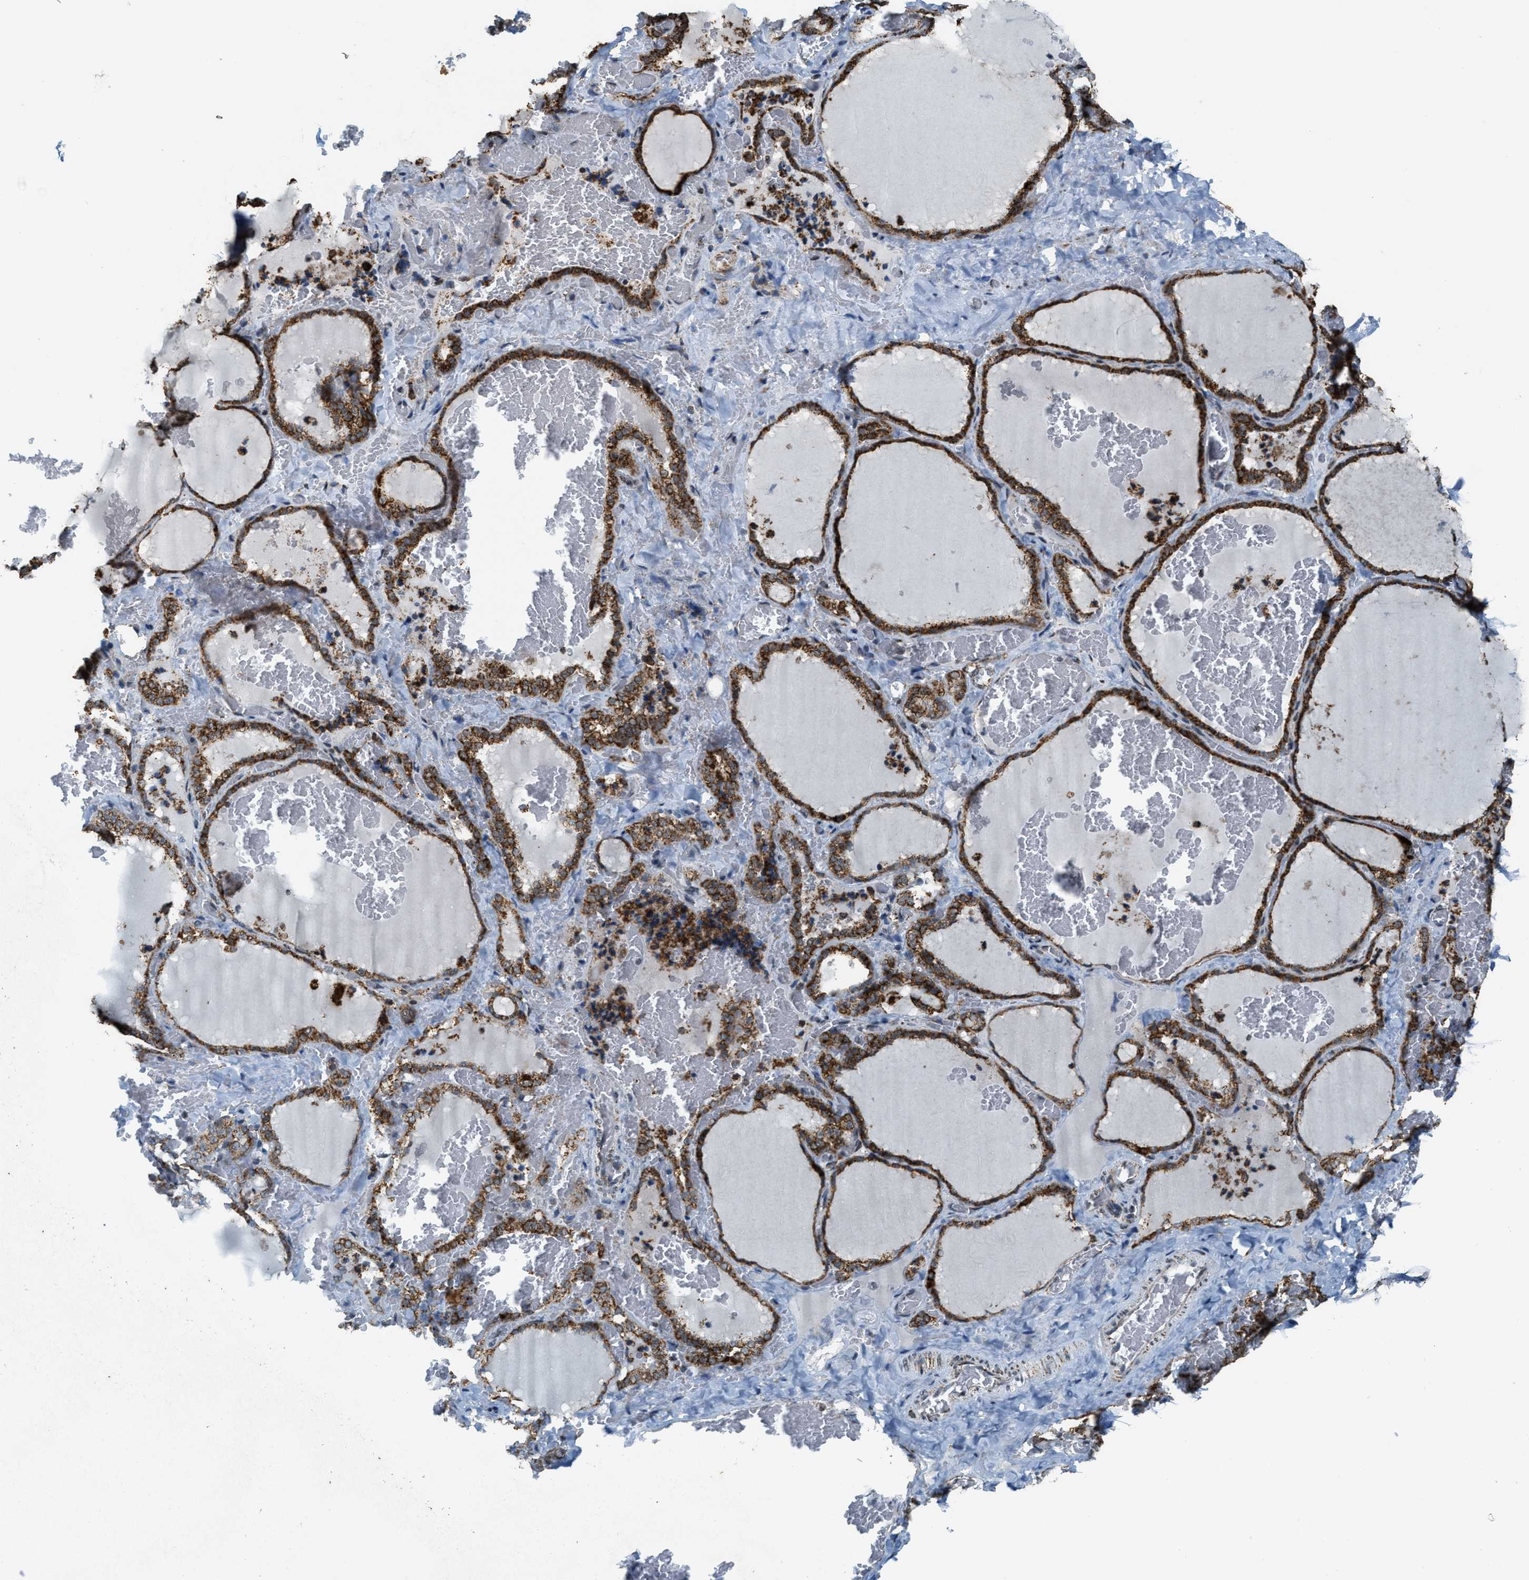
{"staining": {"intensity": "strong", "quantity": ">75%", "location": "cytoplasmic/membranous"}, "tissue": "thyroid gland", "cell_type": "Glandular cells", "image_type": "normal", "snomed": [{"axis": "morphology", "description": "Normal tissue, NOS"}, {"axis": "topography", "description": "Thyroid gland"}], "caption": "A brown stain labels strong cytoplasmic/membranous positivity of a protein in glandular cells of benign thyroid gland.", "gene": "HIBADH", "patient": {"sex": "female", "age": 22}}